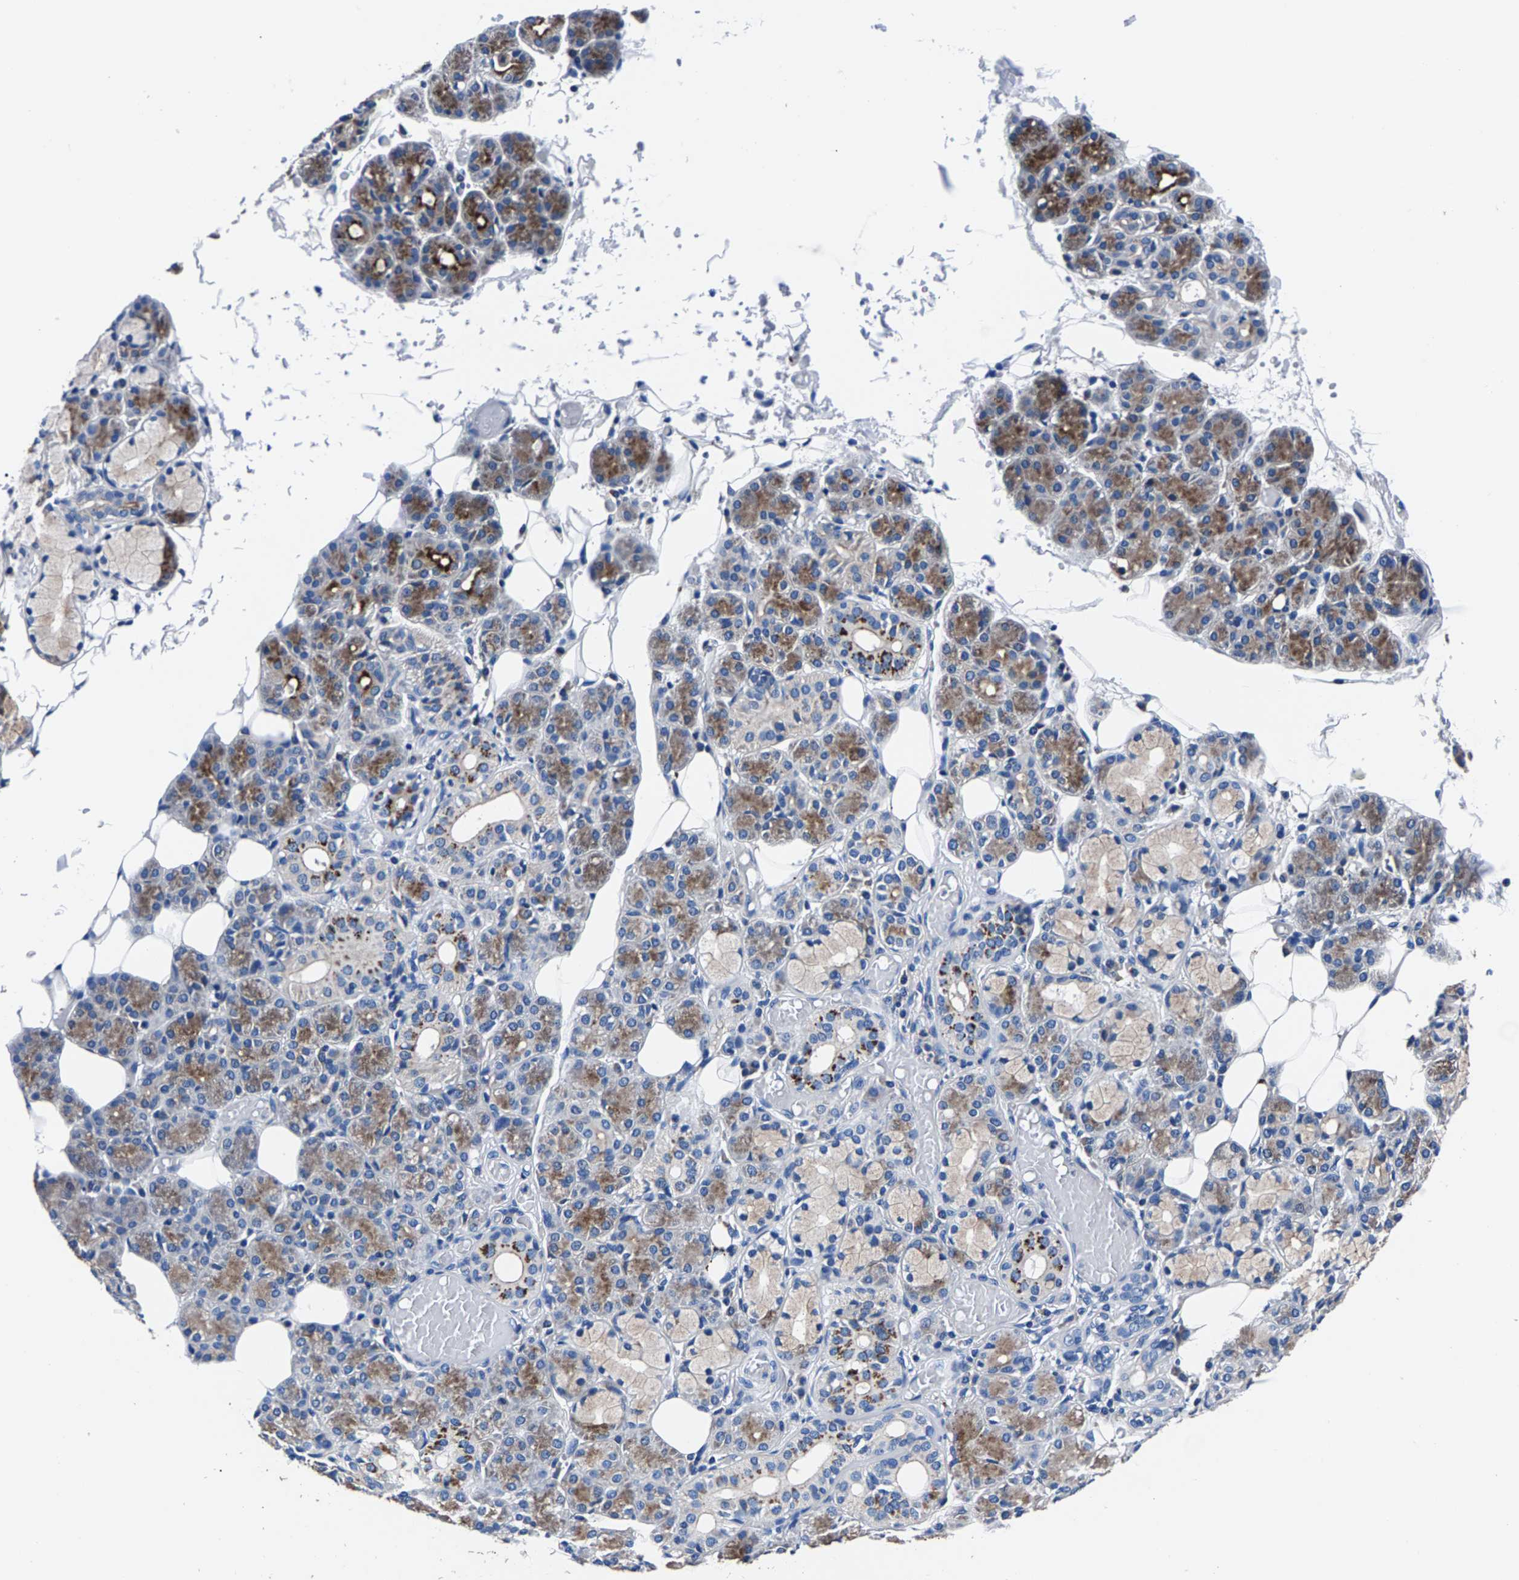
{"staining": {"intensity": "moderate", "quantity": "25%-75%", "location": "cytoplasmic/membranous"}, "tissue": "salivary gland", "cell_type": "Glandular cells", "image_type": "normal", "snomed": [{"axis": "morphology", "description": "Normal tissue, NOS"}, {"axis": "topography", "description": "Salivary gland"}], "caption": "Immunohistochemistry histopathology image of unremarkable salivary gland: human salivary gland stained using immunohistochemistry exhibits medium levels of moderate protein expression localized specifically in the cytoplasmic/membranous of glandular cells, appearing as a cytoplasmic/membranous brown color.", "gene": "PHF24", "patient": {"sex": "male", "age": 63}}